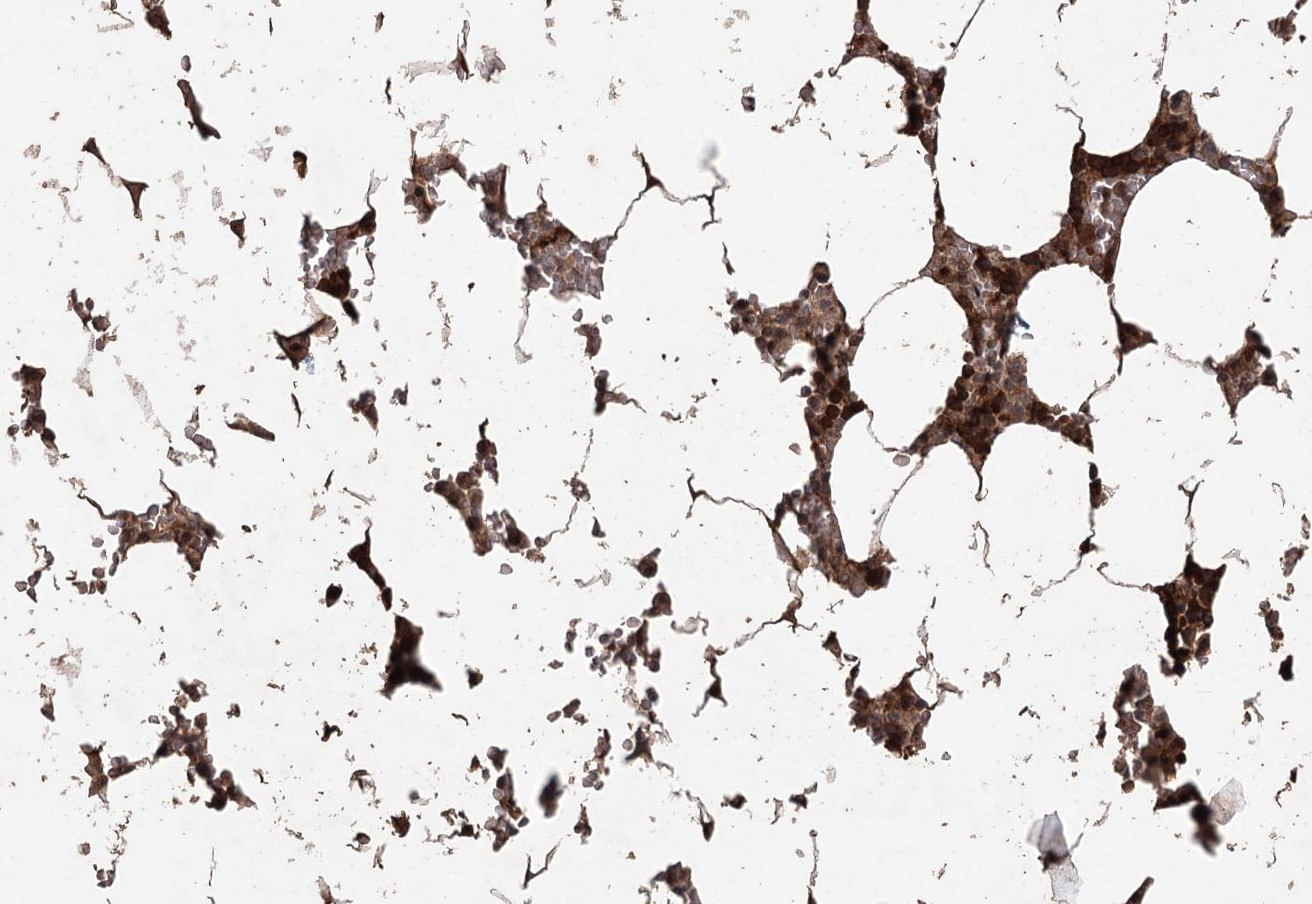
{"staining": {"intensity": "strong", "quantity": "25%-75%", "location": "cytoplasmic/membranous"}, "tissue": "bone marrow", "cell_type": "Hematopoietic cells", "image_type": "normal", "snomed": [{"axis": "morphology", "description": "Normal tissue, NOS"}, {"axis": "topography", "description": "Bone marrow"}], "caption": "Strong cytoplasmic/membranous expression is seen in approximately 25%-75% of hematopoietic cells in benign bone marrow. (Stains: DAB in brown, nuclei in blue, Microscopy: brightfield microscopy at high magnification).", "gene": "FBXO7", "patient": {"sex": "male", "age": 70}}